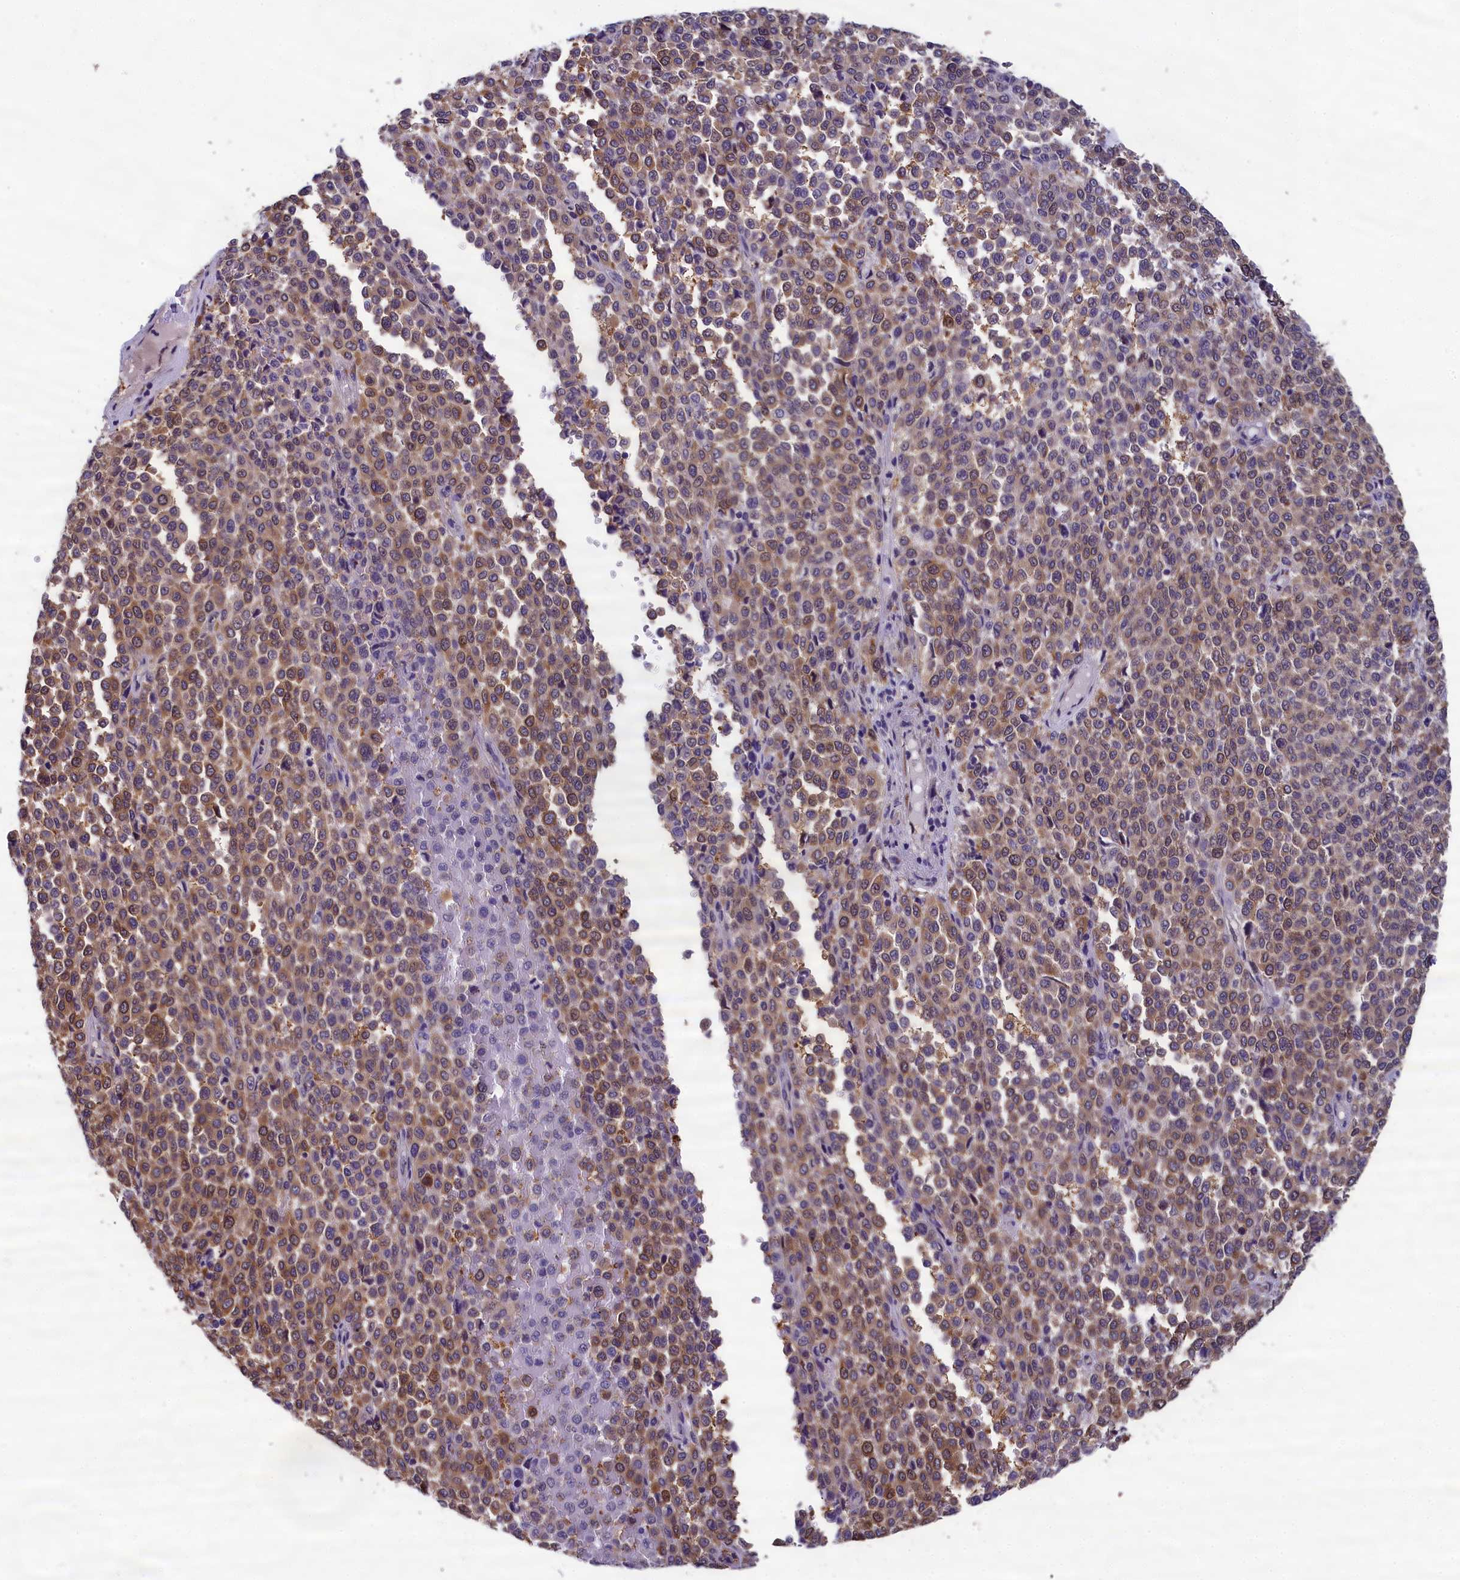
{"staining": {"intensity": "moderate", "quantity": ">75%", "location": "cytoplasmic/membranous,nuclear"}, "tissue": "melanoma", "cell_type": "Tumor cells", "image_type": "cancer", "snomed": [{"axis": "morphology", "description": "Malignant melanoma, Metastatic site"}, {"axis": "topography", "description": "Pancreas"}], "caption": "This photomicrograph exhibits IHC staining of human malignant melanoma (metastatic site), with medium moderate cytoplasmic/membranous and nuclear positivity in approximately >75% of tumor cells.", "gene": "ABCC8", "patient": {"sex": "female", "age": 30}}